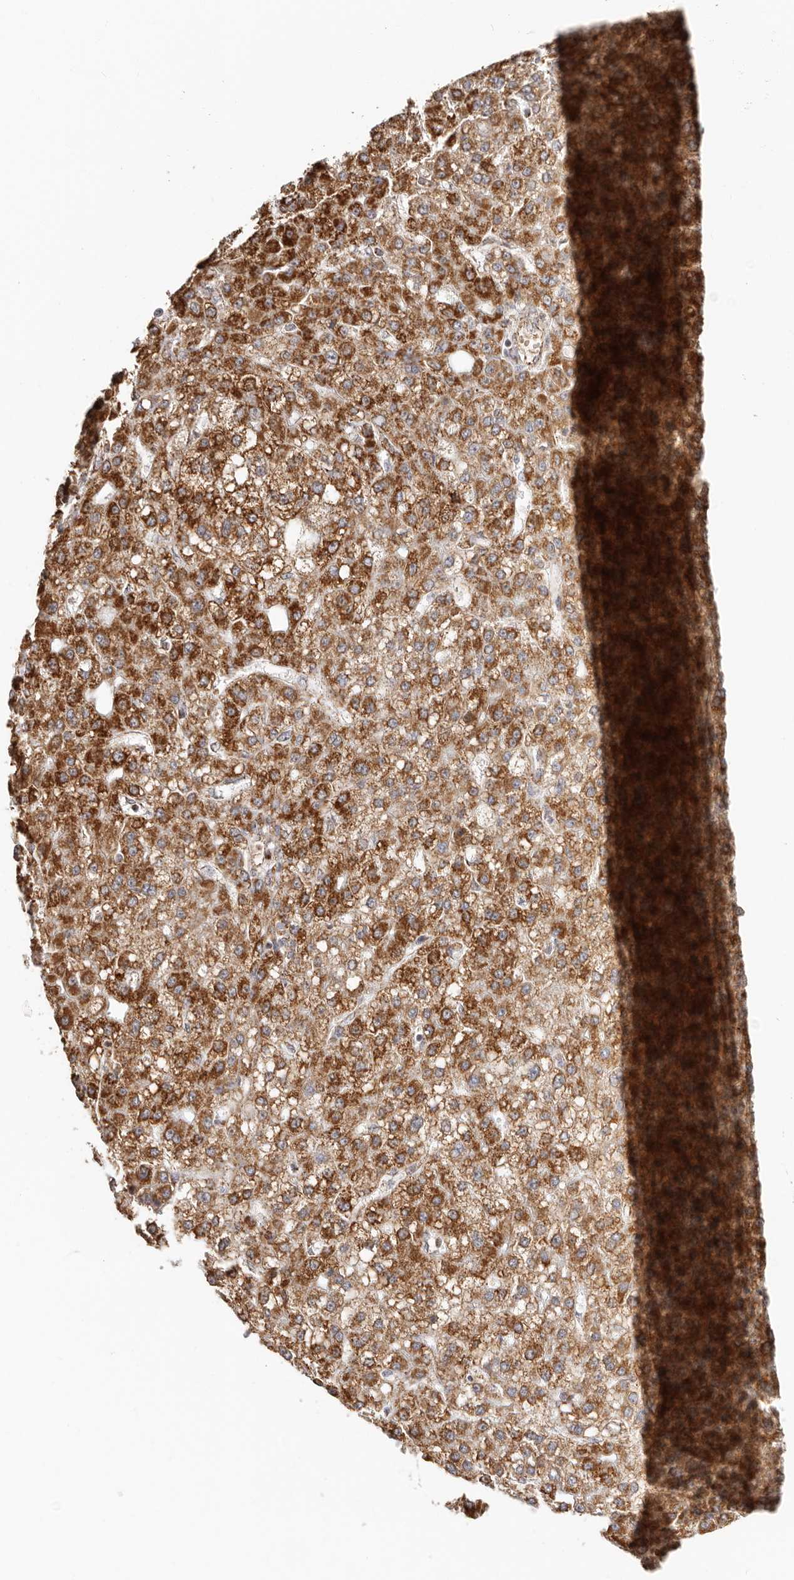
{"staining": {"intensity": "strong", "quantity": ">75%", "location": "cytoplasmic/membranous"}, "tissue": "liver cancer", "cell_type": "Tumor cells", "image_type": "cancer", "snomed": [{"axis": "morphology", "description": "Carcinoma, Hepatocellular, NOS"}, {"axis": "topography", "description": "Liver"}], "caption": "A photomicrograph of liver cancer (hepatocellular carcinoma) stained for a protein displays strong cytoplasmic/membranous brown staining in tumor cells.", "gene": "NDUFB11", "patient": {"sex": "male", "age": 67}}